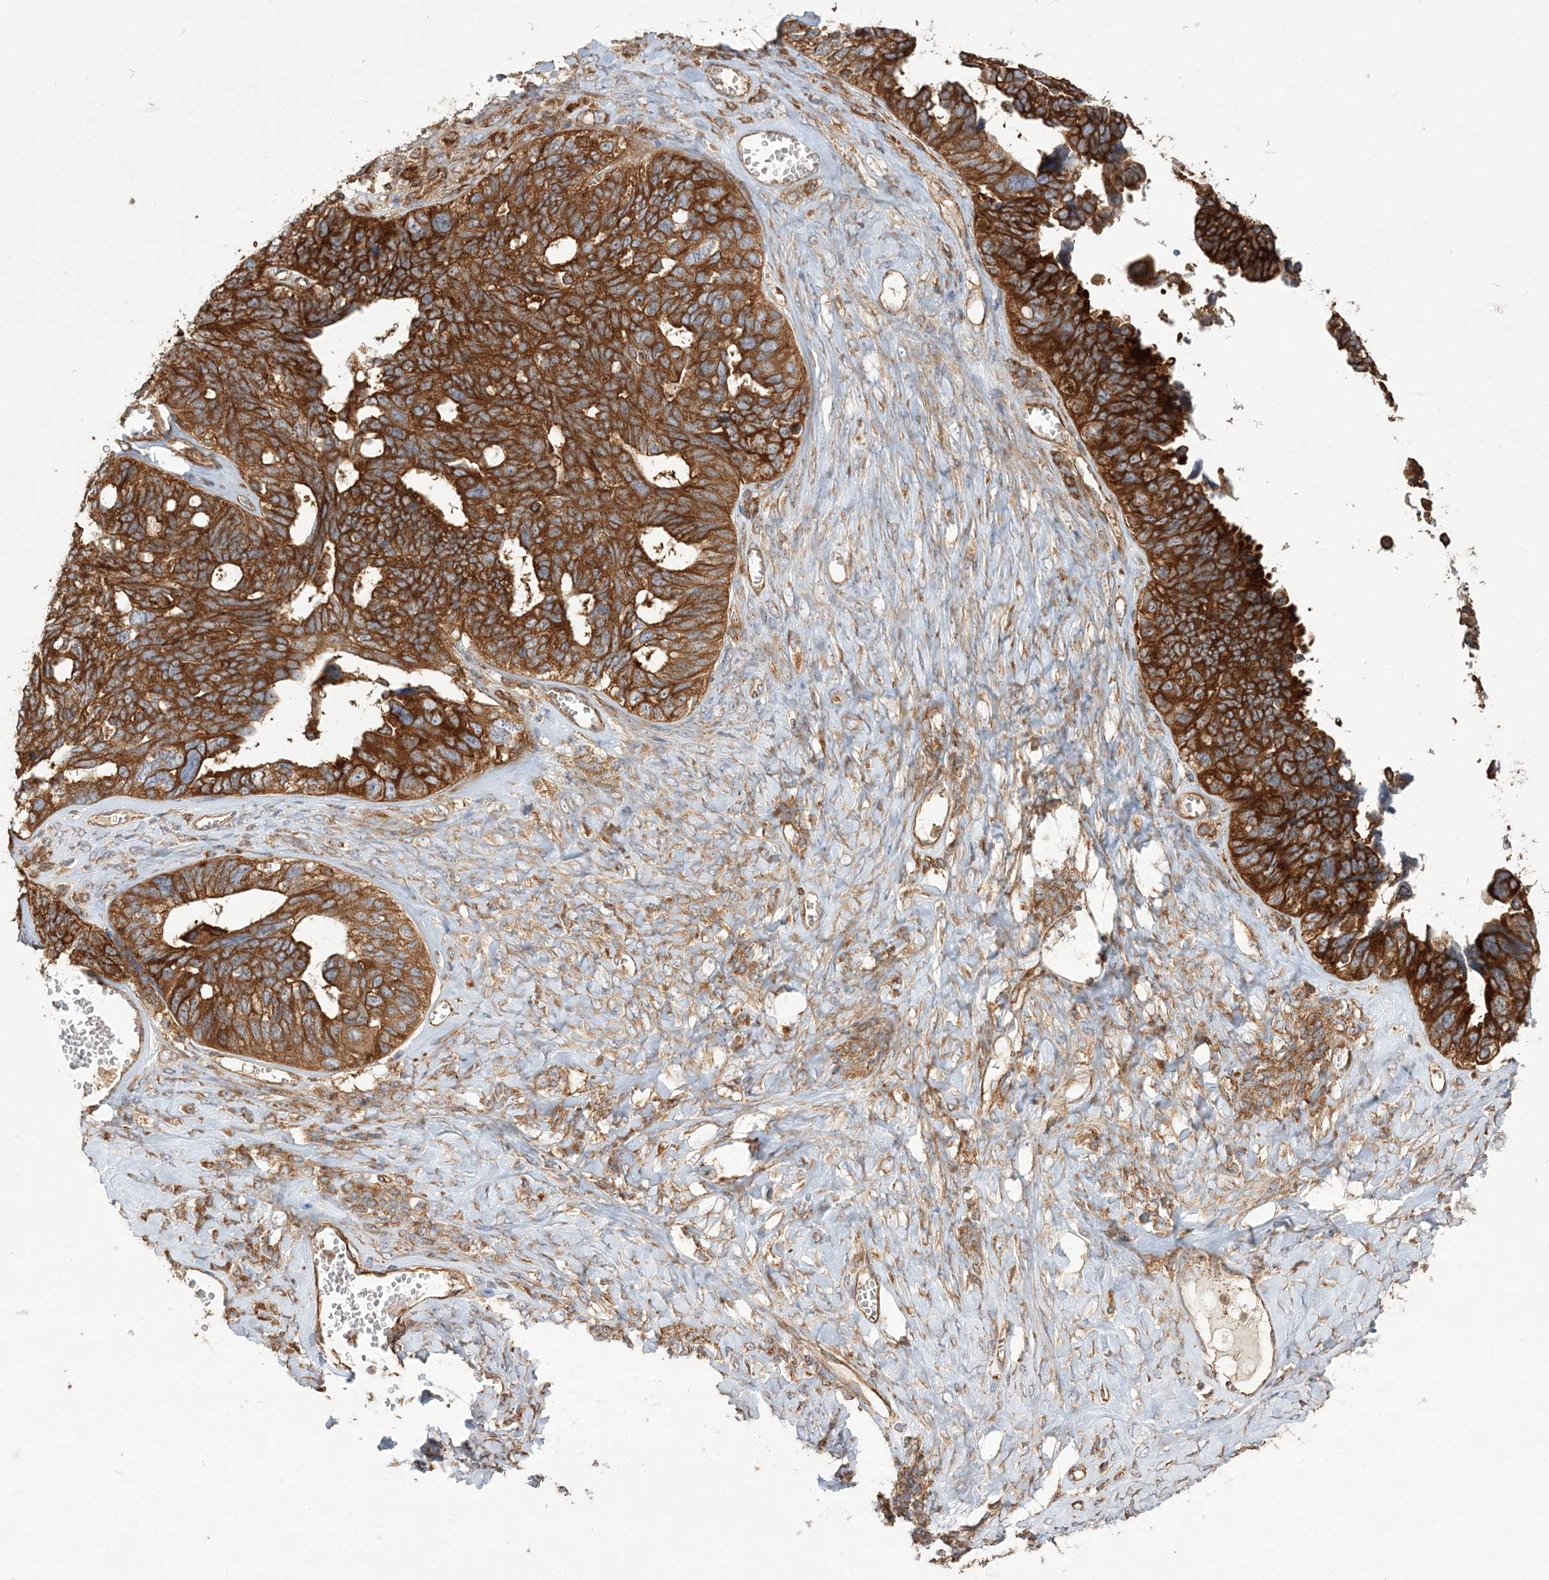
{"staining": {"intensity": "strong", "quantity": ">75%", "location": "cytoplasmic/membranous"}, "tissue": "ovarian cancer", "cell_type": "Tumor cells", "image_type": "cancer", "snomed": [{"axis": "morphology", "description": "Cystadenocarcinoma, serous, NOS"}, {"axis": "topography", "description": "Ovary"}], "caption": "Immunohistochemistry (DAB (3,3'-diaminobenzidine)) staining of human ovarian cancer displays strong cytoplasmic/membranous protein expression in about >75% of tumor cells. (DAB (3,3'-diaminobenzidine) = brown stain, brightfield microscopy at high magnification).", "gene": "TBC1D5", "patient": {"sex": "female", "age": 79}}